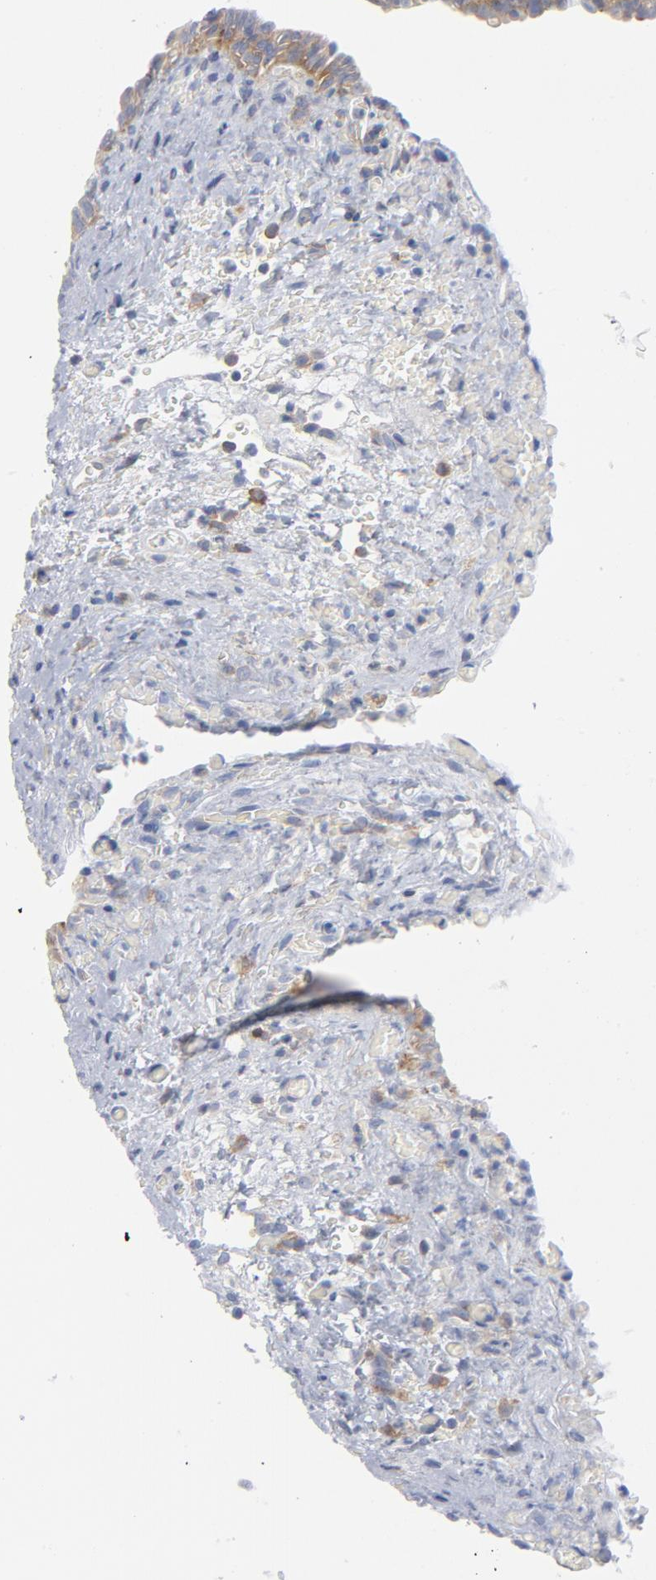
{"staining": {"intensity": "moderate", "quantity": "25%-75%", "location": "cytoplasmic/membranous"}, "tissue": "urinary bladder", "cell_type": "Urothelial cells", "image_type": "normal", "snomed": [{"axis": "morphology", "description": "Normal tissue, NOS"}, {"axis": "morphology", "description": "Dysplasia, NOS"}, {"axis": "topography", "description": "Urinary bladder"}], "caption": "Moderate cytoplasmic/membranous staining is present in approximately 25%-75% of urothelial cells in unremarkable urinary bladder.", "gene": "CD86", "patient": {"sex": "male", "age": 35}}